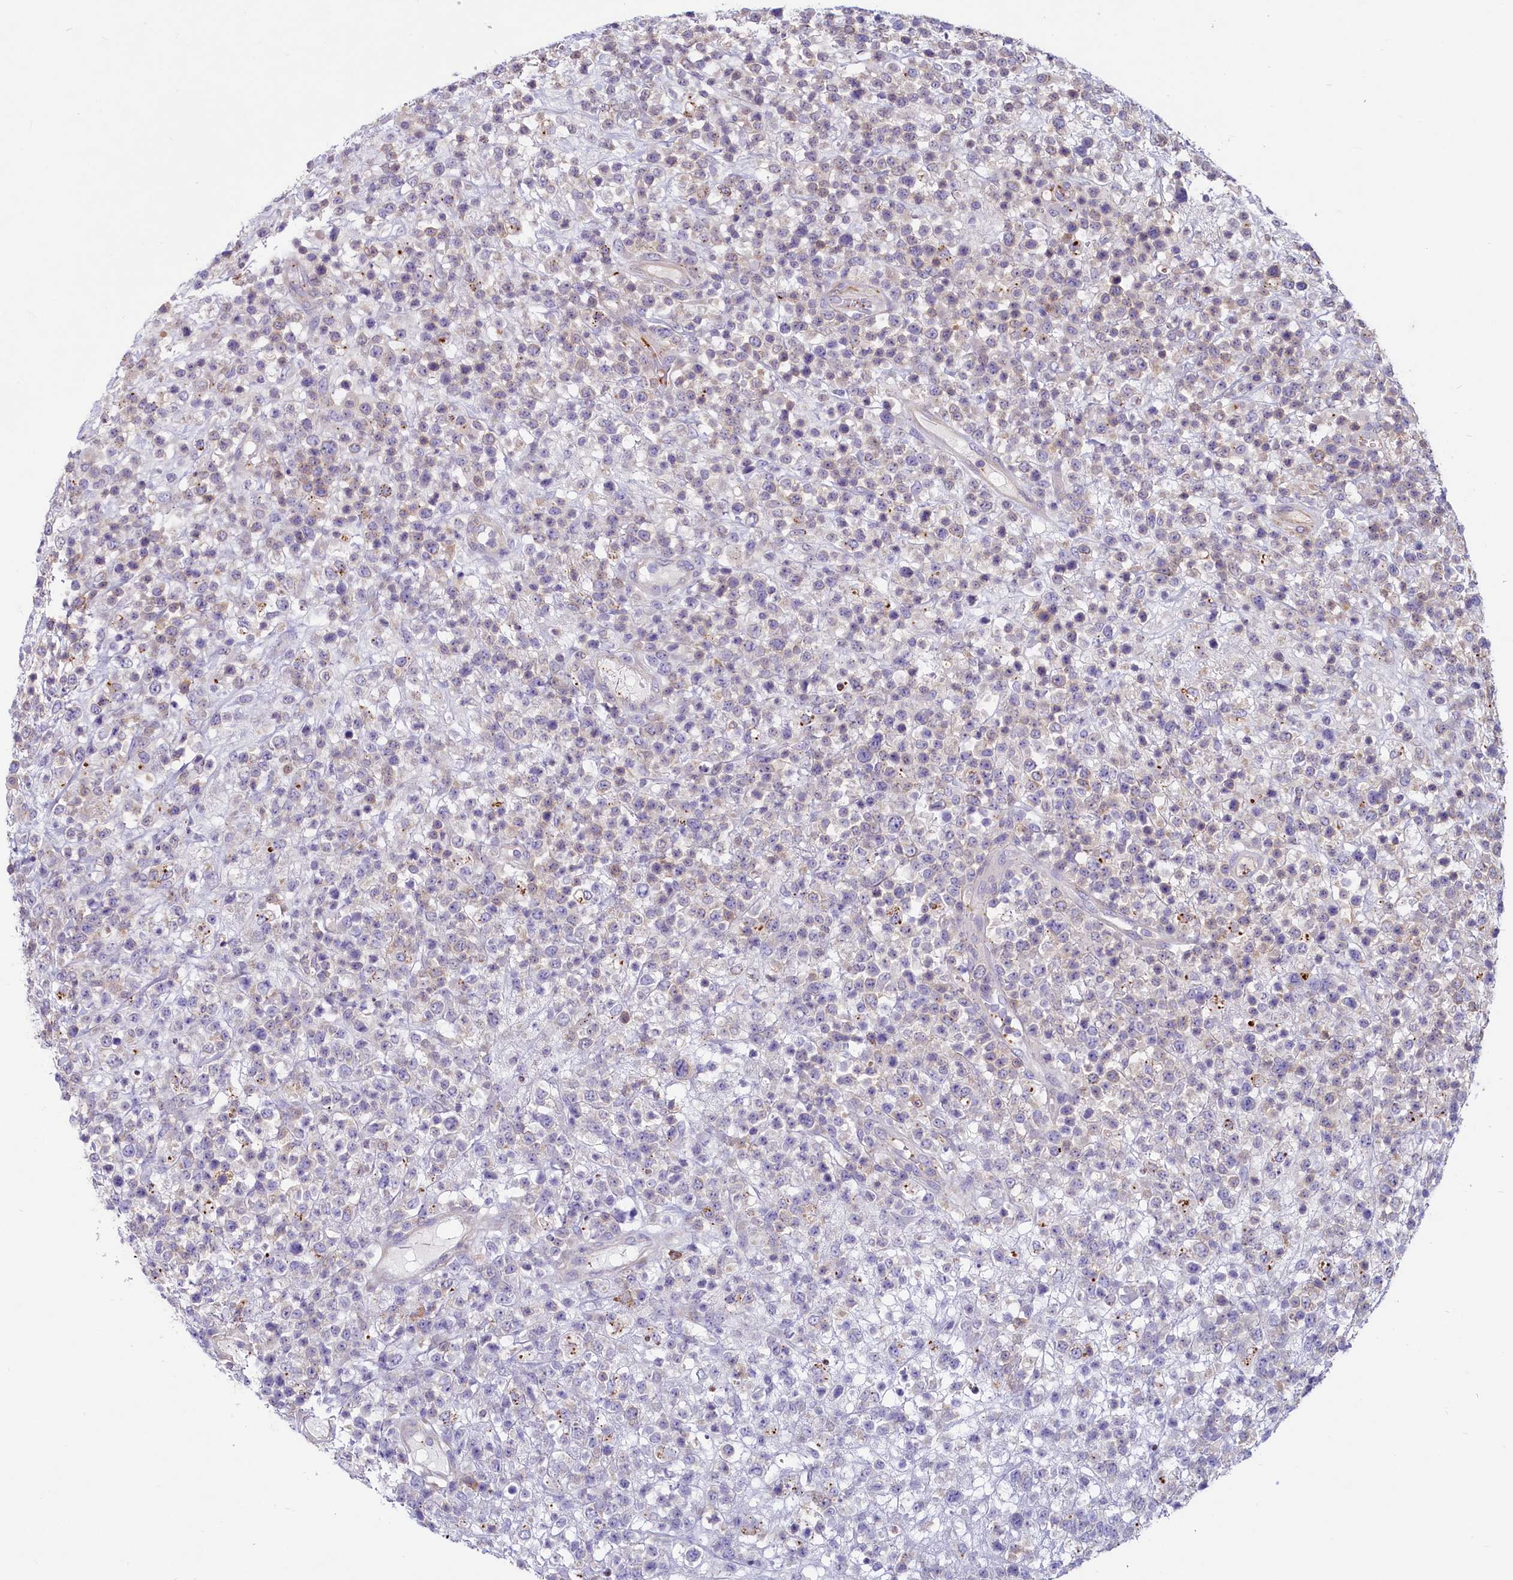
{"staining": {"intensity": "negative", "quantity": "none", "location": "none"}, "tissue": "lymphoma", "cell_type": "Tumor cells", "image_type": "cancer", "snomed": [{"axis": "morphology", "description": "Malignant lymphoma, non-Hodgkin's type, High grade"}, {"axis": "topography", "description": "Colon"}], "caption": "Tumor cells show no significant protein staining in lymphoma. (IHC, brightfield microscopy, high magnification).", "gene": "LMOD3", "patient": {"sex": "female", "age": 53}}